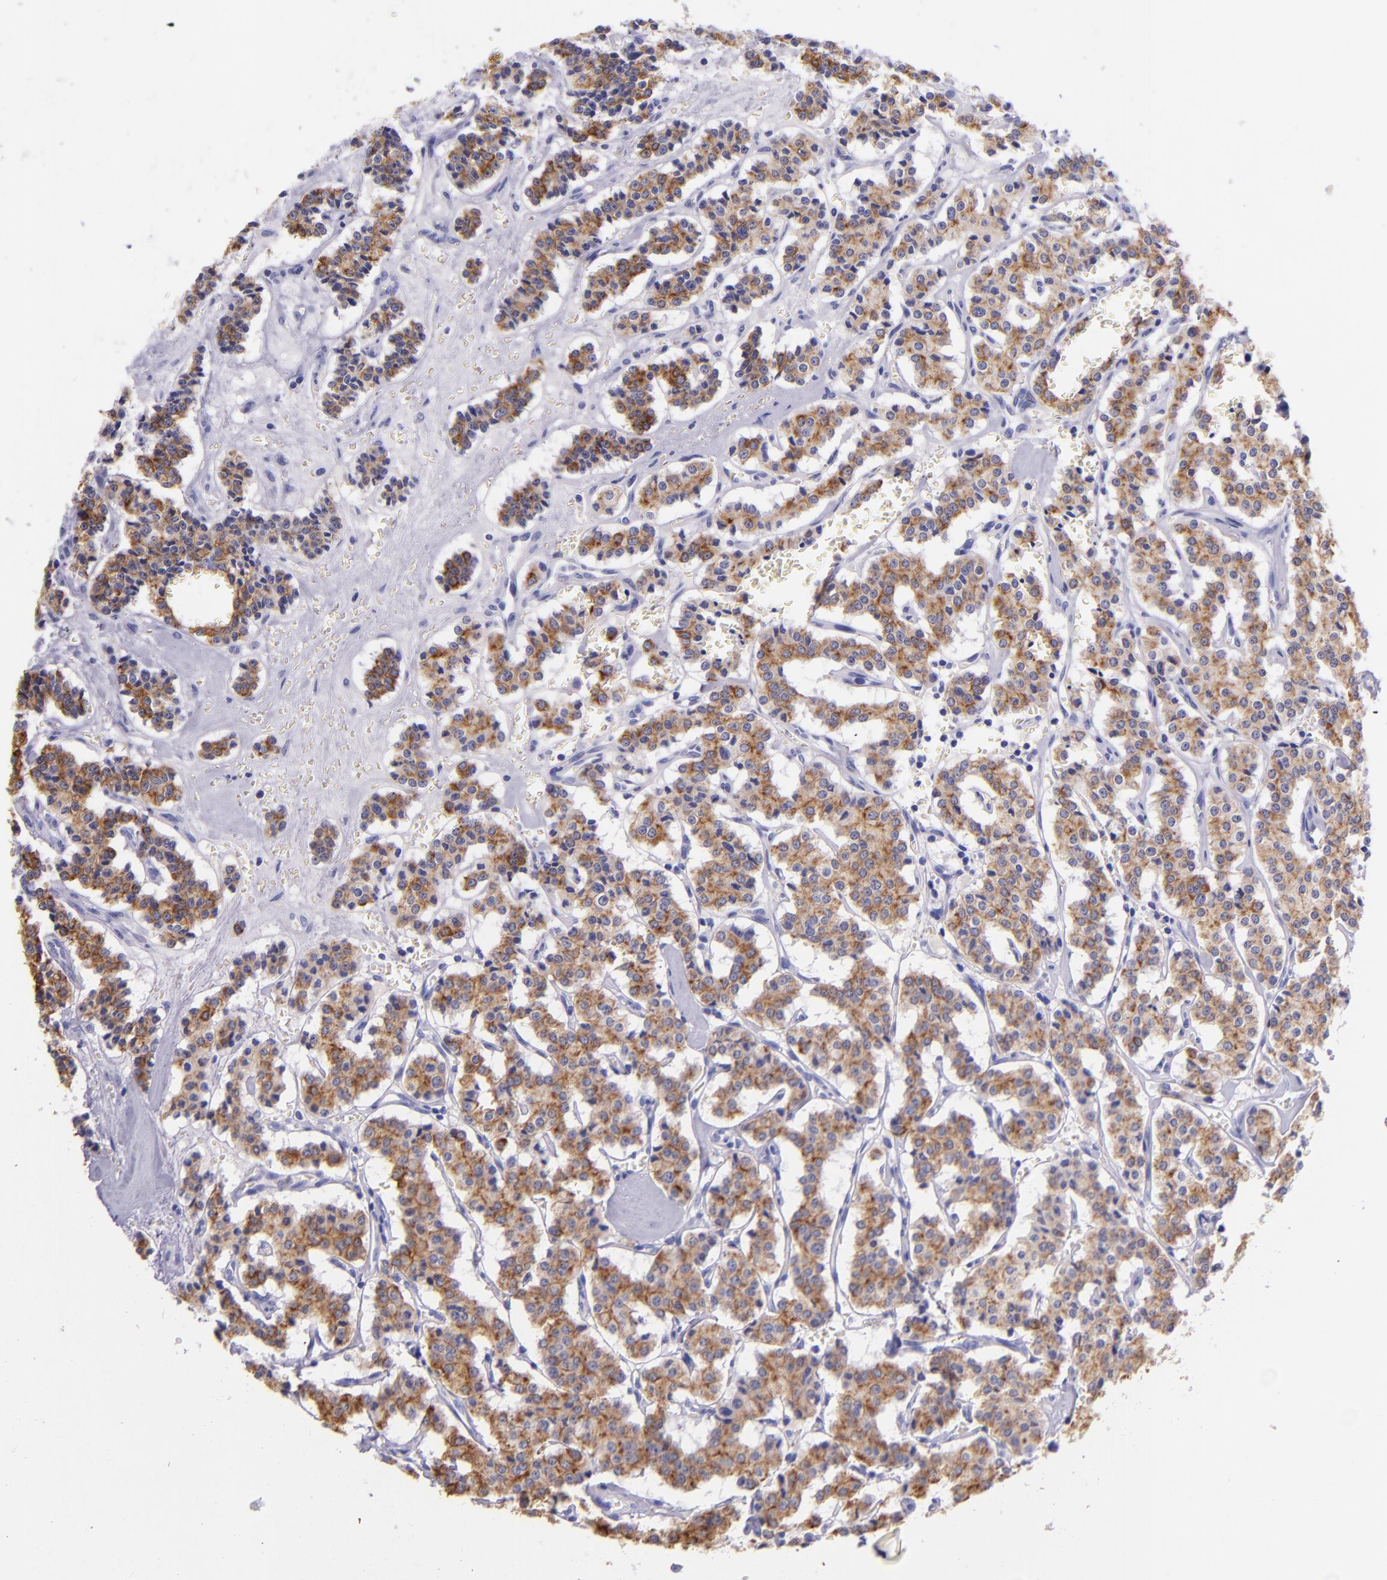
{"staining": {"intensity": "moderate", "quantity": ">75%", "location": "cytoplasmic/membranous"}, "tissue": "carcinoid", "cell_type": "Tumor cells", "image_type": "cancer", "snomed": [{"axis": "morphology", "description": "Carcinoid, malignant, NOS"}, {"axis": "topography", "description": "Bronchus"}], "caption": "A histopathology image of human malignant carcinoid stained for a protein shows moderate cytoplasmic/membranous brown staining in tumor cells. Immunohistochemistry (ihc) stains the protein in brown and the nuclei are stained blue.", "gene": "KRT4", "patient": {"sex": "male", "age": 55}}